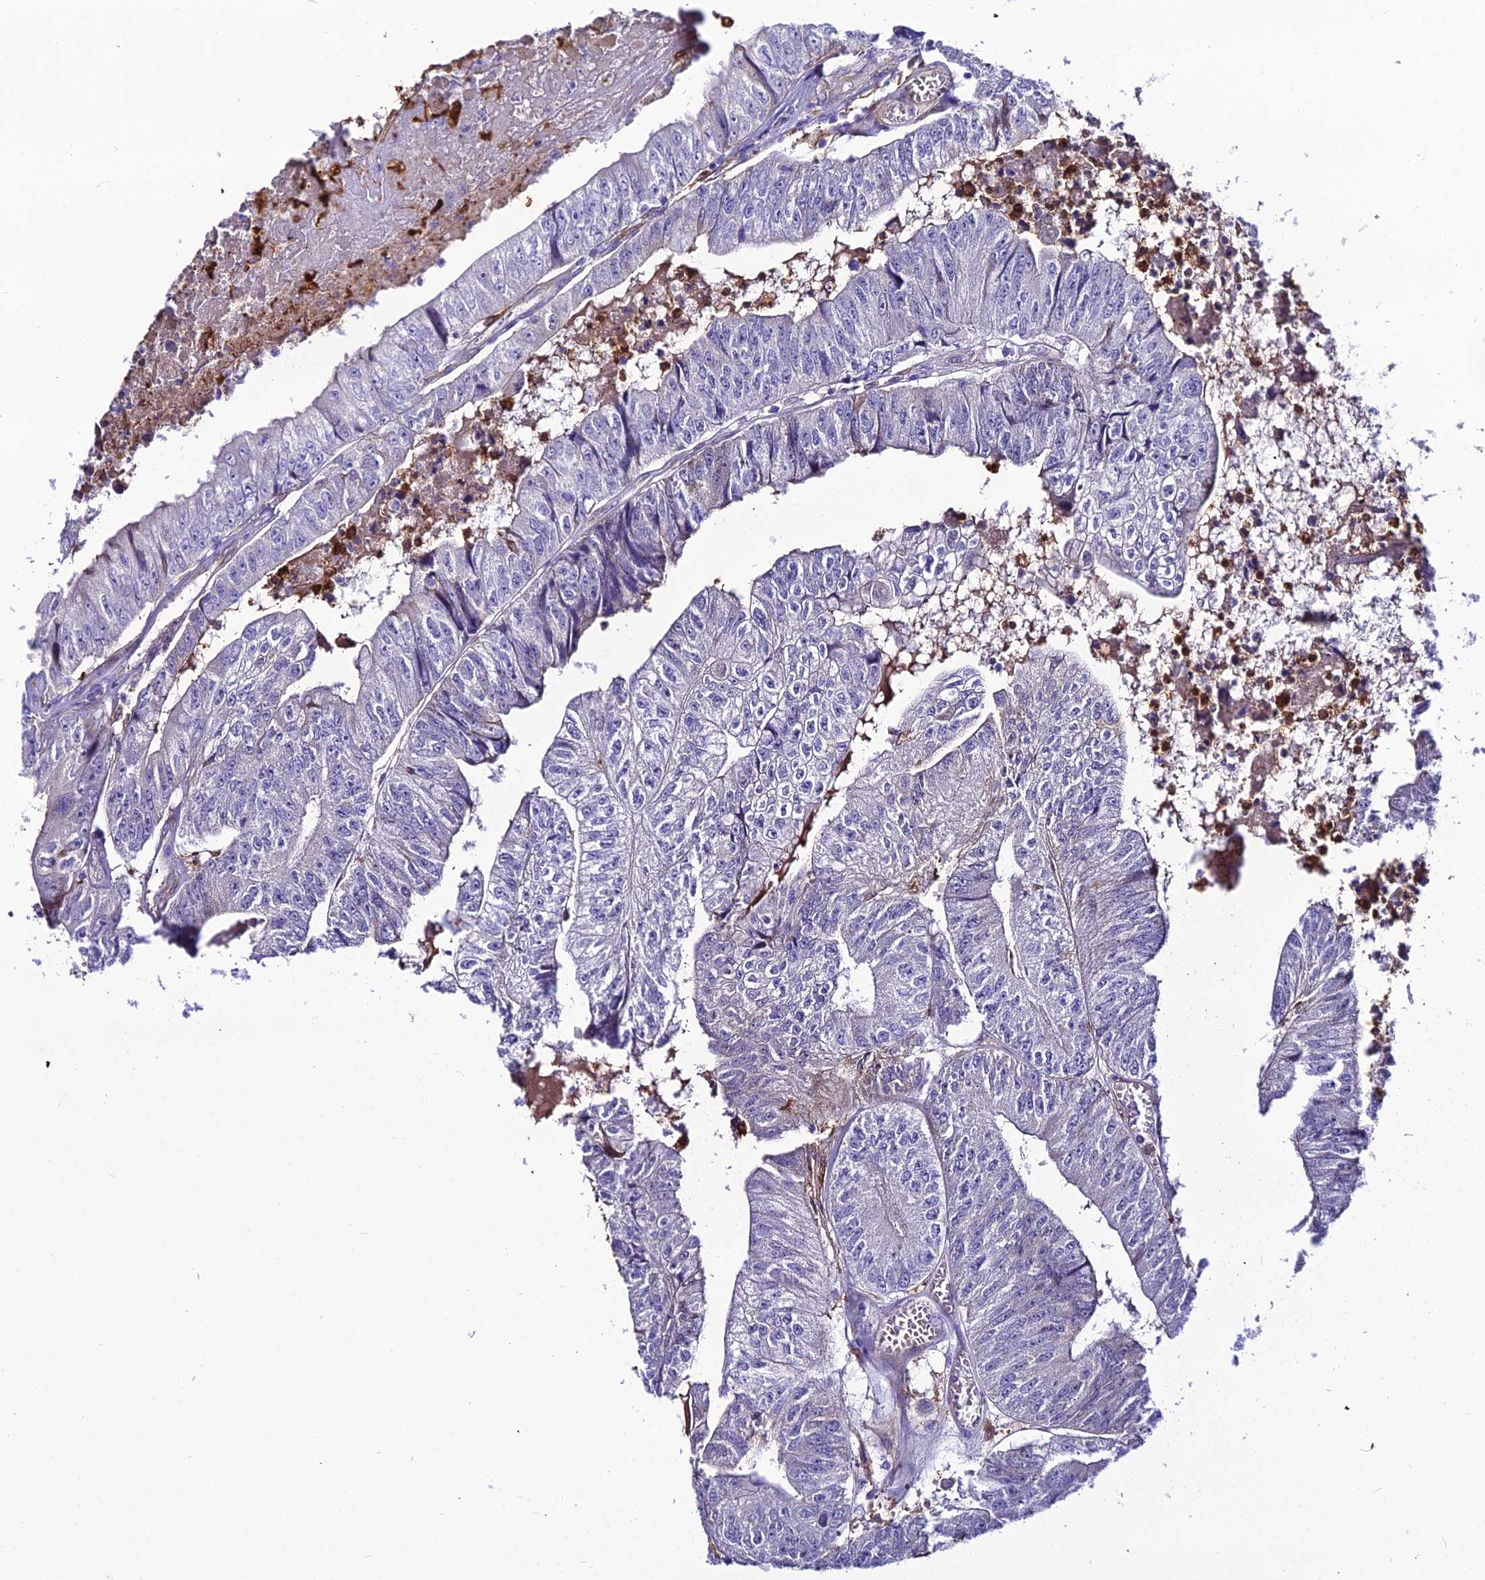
{"staining": {"intensity": "negative", "quantity": "none", "location": "none"}, "tissue": "colorectal cancer", "cell_type": "Tumor cells", "image_type": "cancer", "snomed": [{"axis": "morphology", "description": "Adenocarcinoma, NOS"}, {"axis": "topography", "description": "Colon"}], "caption": "This photomicrograph is of adenocarcinoma (colorectal) stained with immunohistochemistry to label a protein in brown with the nuclei are counter-stained blue. There is no staining in tumor cells.", "gene": "MB21D2", "patient": {"sex": "female", "age": 67}}